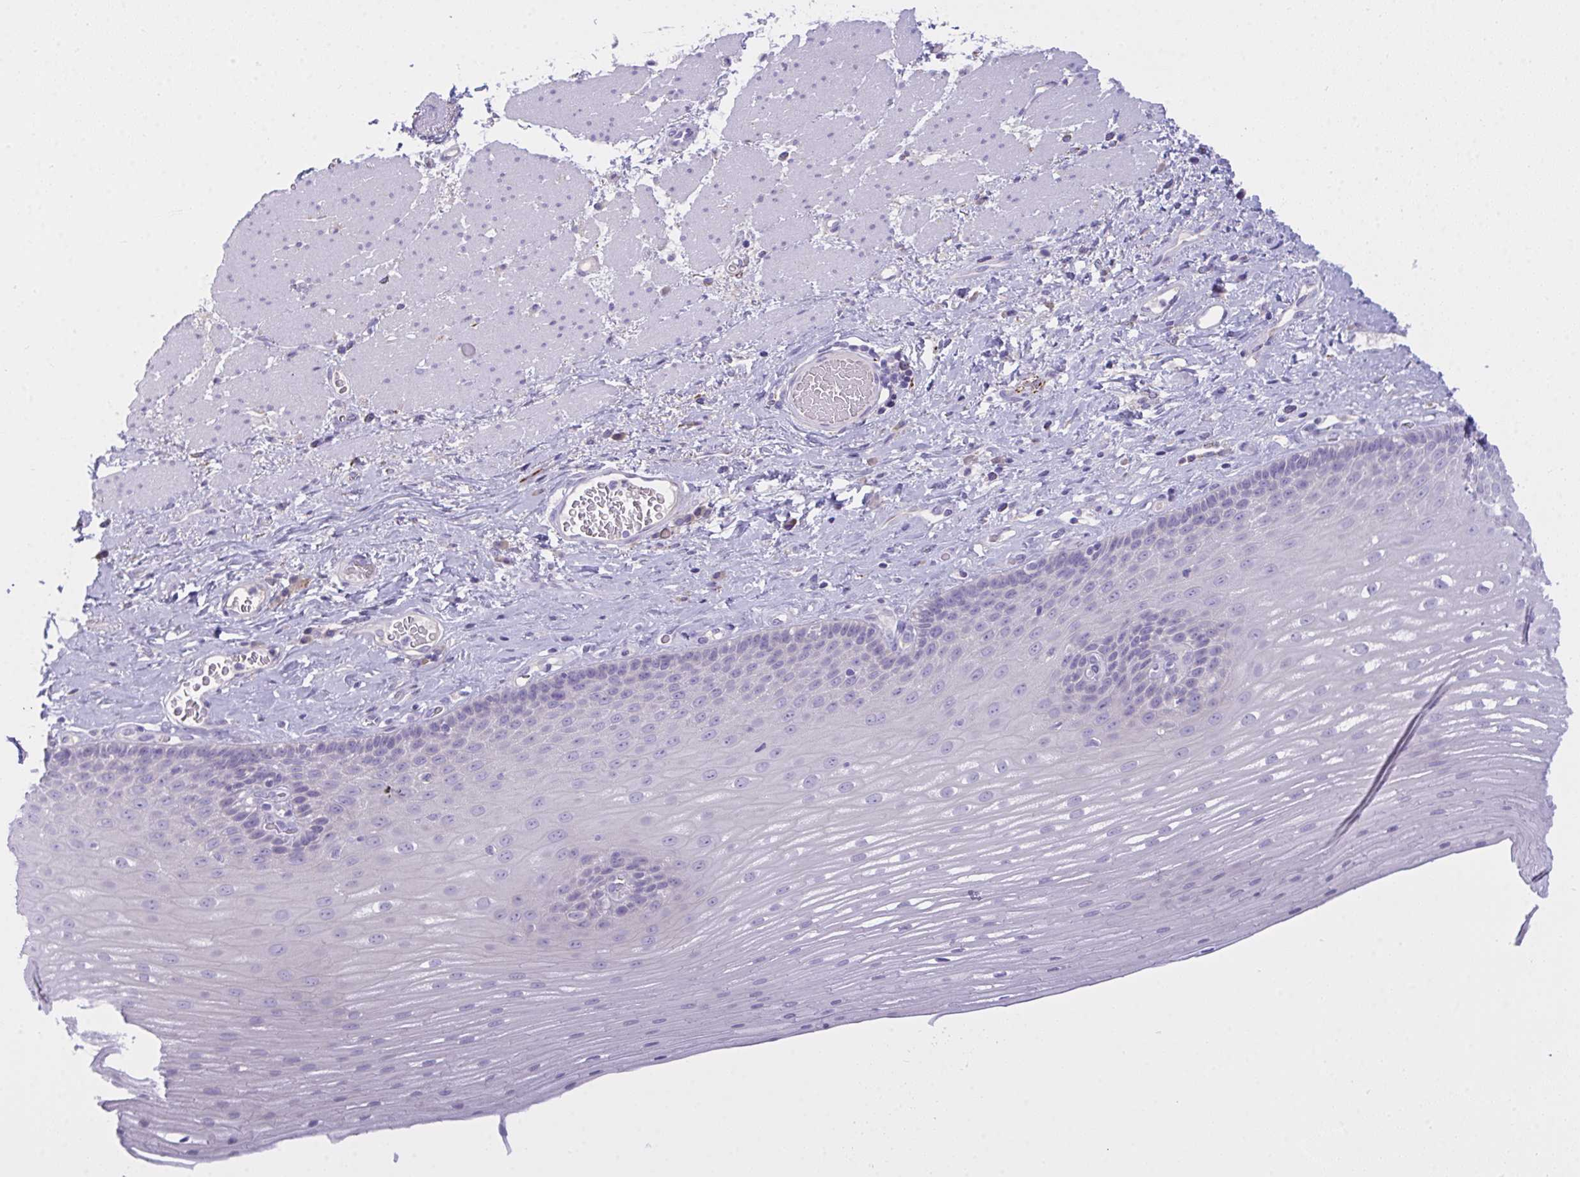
{"staining": {"intensity": "negative", "quantity": "none", "location": "none"}, "tissue": "esophagus", "cell_type": "Squamous epithelial cells", "image_type": "normal", "snomed": [{"axis": "morphology", "description": "Normal tissue, NOS"}, {"axis": "topography", "description": "Esophagus"}], "caption": "DAB immunohistochemical staining of unremarkable human esophagus reveals no significant staining in squamous epithelial cells. (Immunohistochemistry (ihc), brightfield microscopy, high magnification).", "gene": "SEMA6B", "patient": {"sex": "male", "age": 62}}